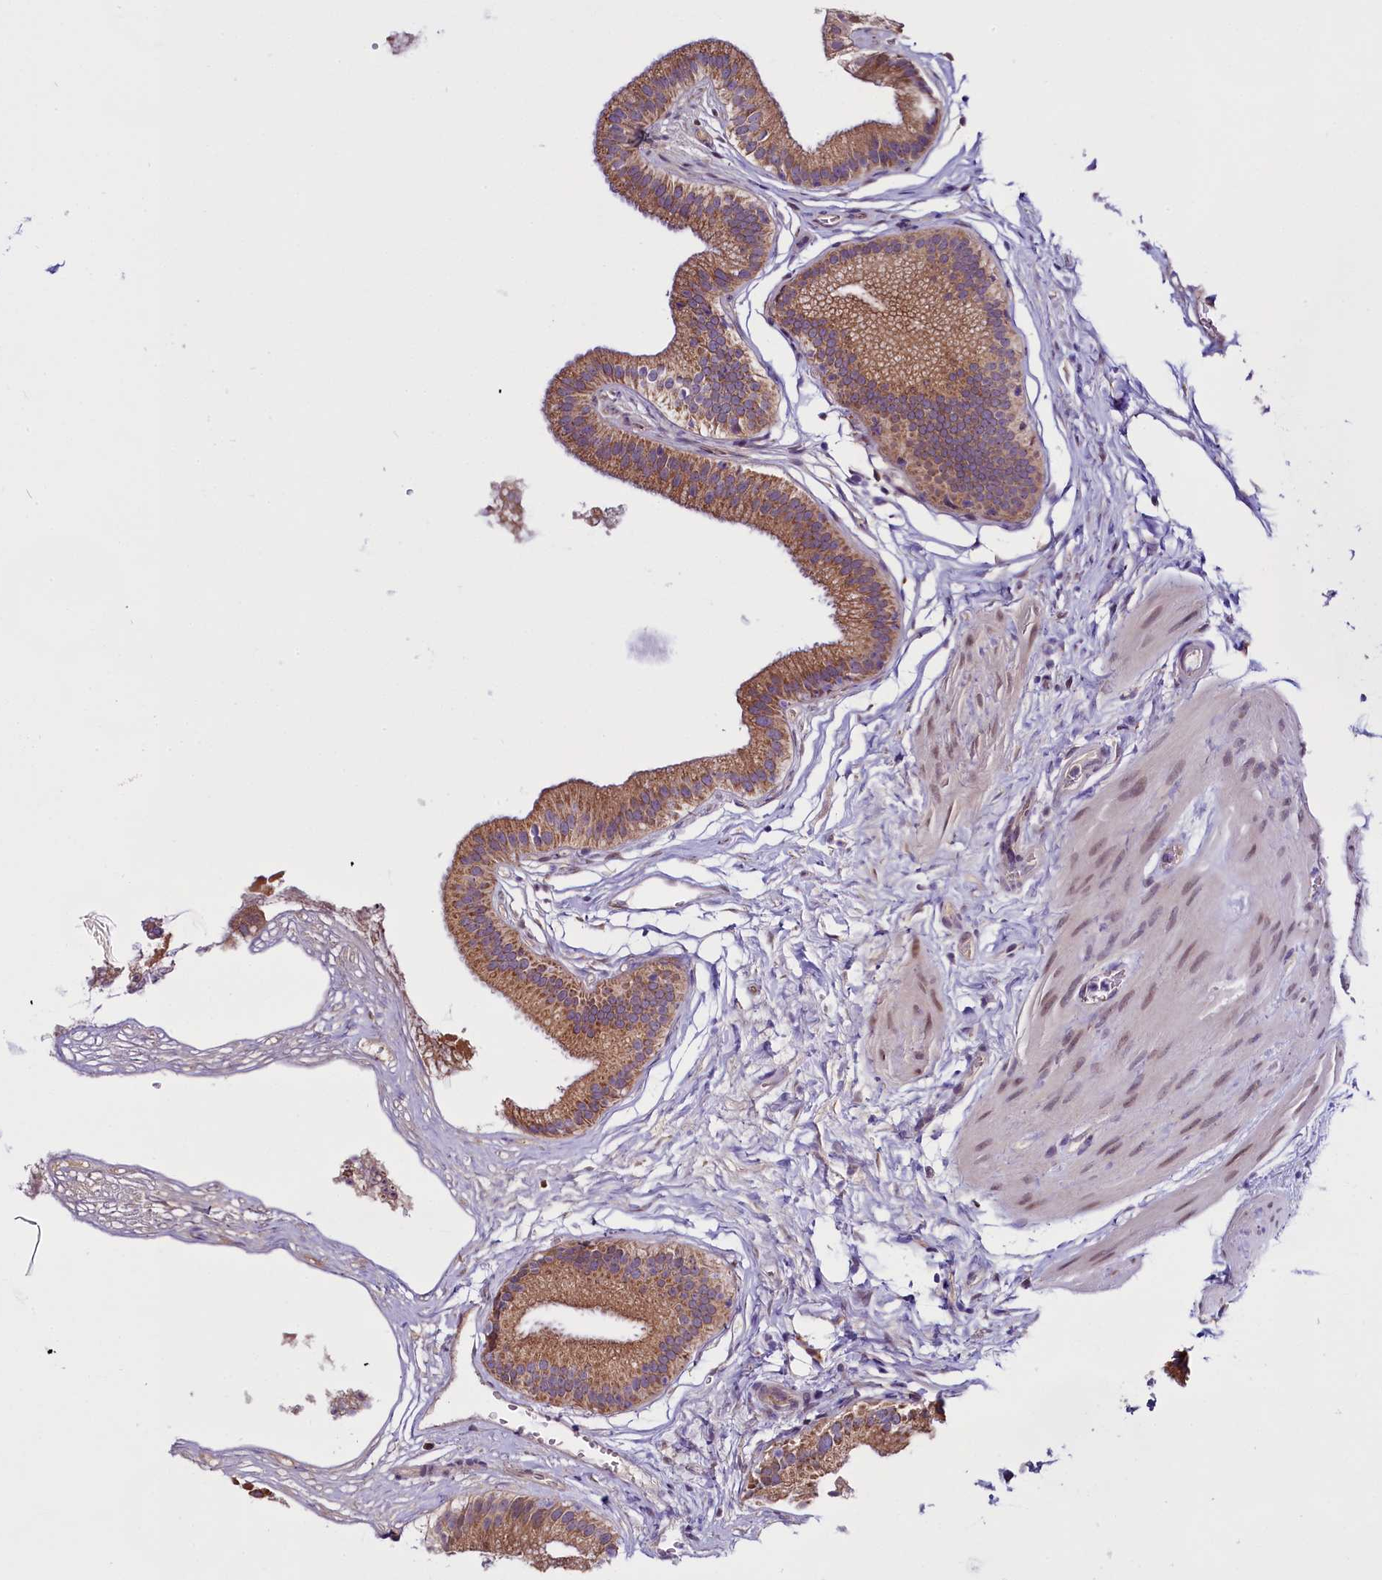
{"staining": {"intensity": "moderate", "quantity": ">75%", "location": "cytoplasmic/membranous"}, "tissue": "gallbladder", "cell_type": "Glandular cells", "image_type": "normal", "snomed": [{"axis": "morphology", "description": "Normal tissue, NOS"}, {"axis": "topography", "description": "Gallbladder"}], "caption": "Protein expression analysis of benign gallbladder shows moderate cytoplasmic/membranous expression in about >75% of glandular cells.", "gene": "UACA", "patient": {"sex": "female", "age": 54}}